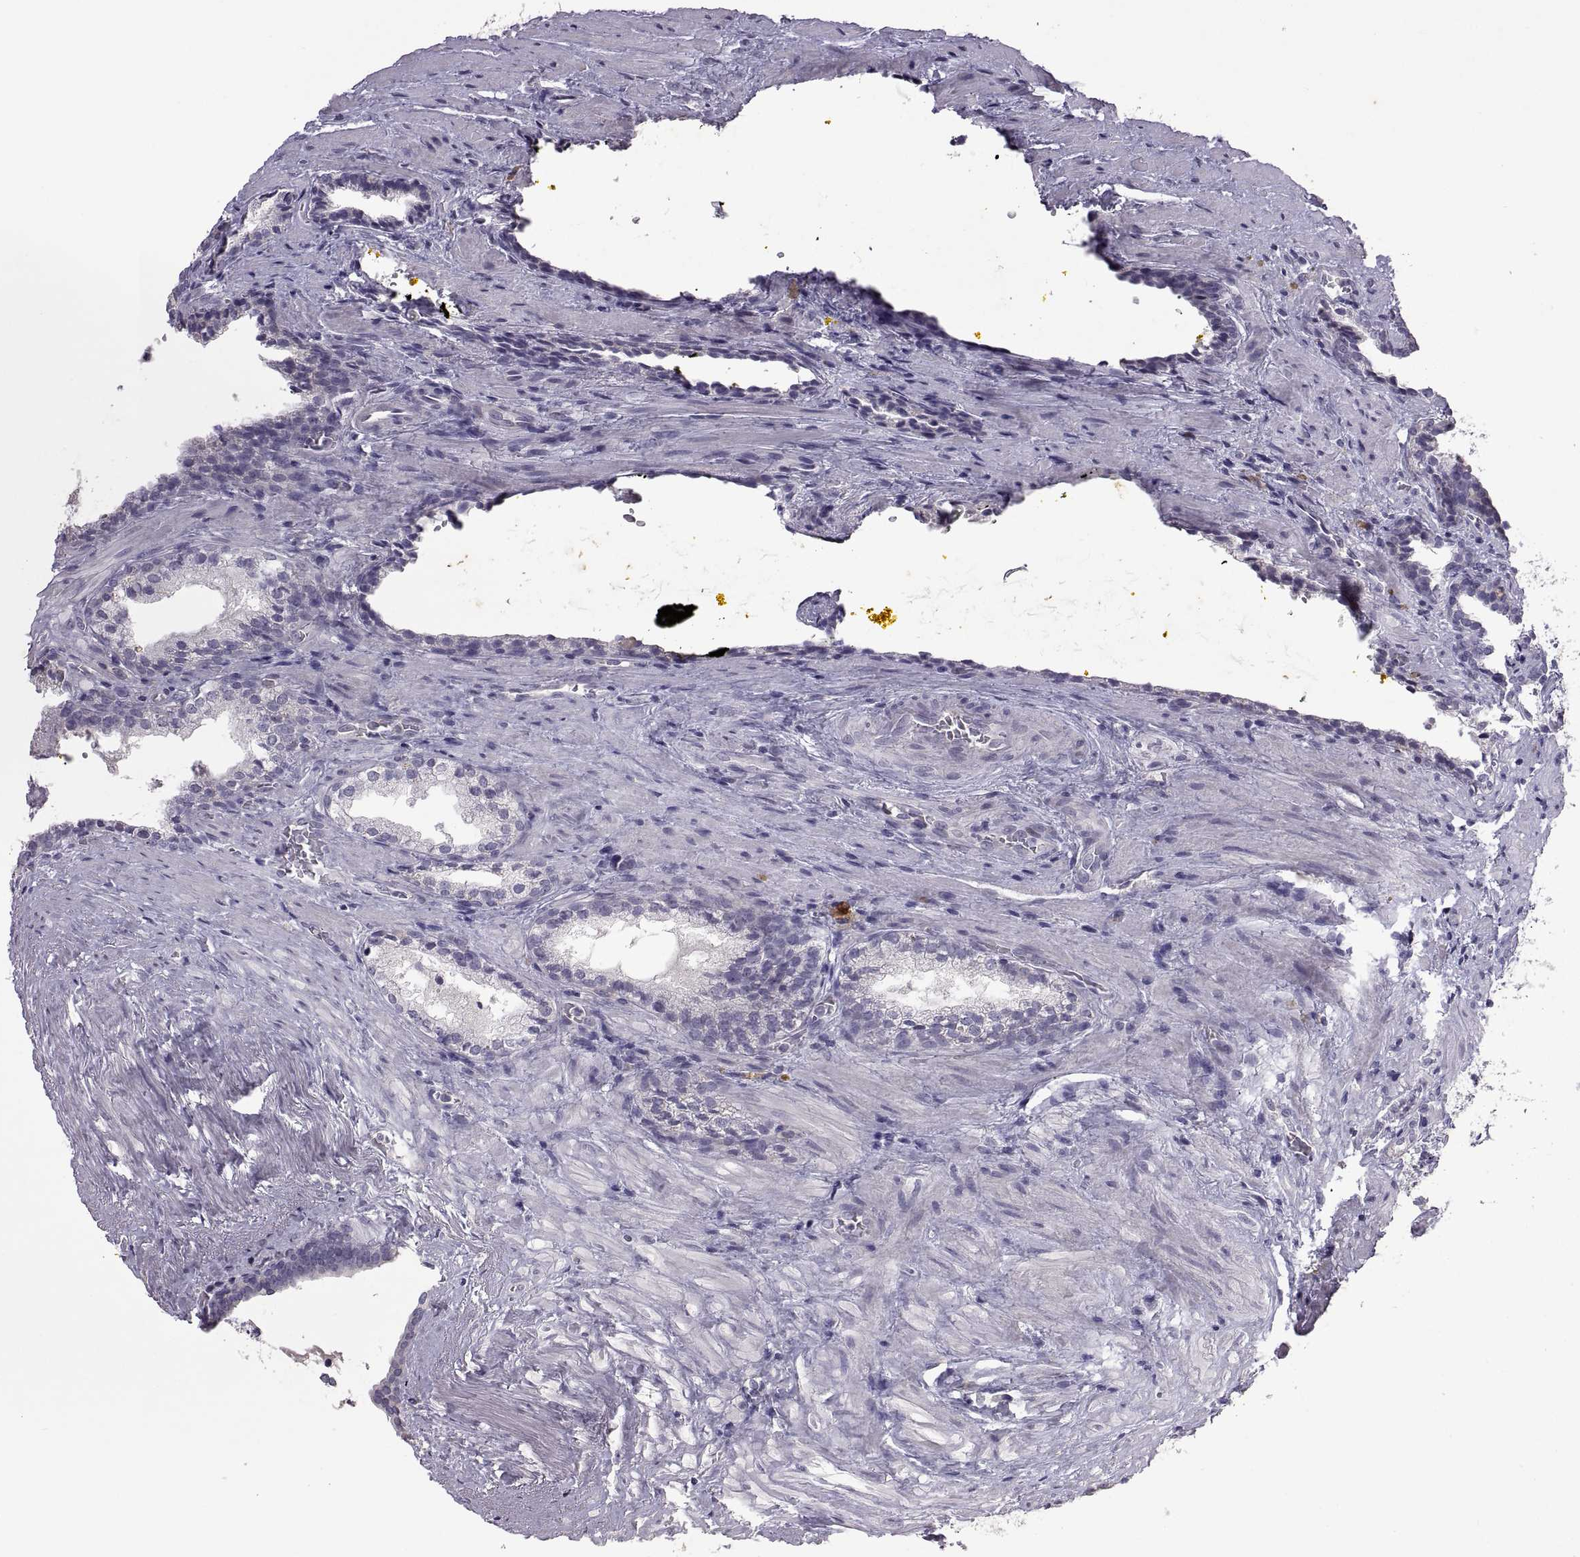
{"staining": {"intensity": "negative", "quantity": "none", "location": "none"}, "tissue": "prostate cancer", "cell_type": "Tumor cells", "image_type": "cancer", "snomed": [{"axis": "morphology", "description": "Adenocarcinoma, NOS"}, {"axis": "topography", "description": "Prostate and seminal vesicle, NOS"}], "caption": "A histopathology image of prostate adenocarcinoma stained for a protein exhibits no brown staining in tumor cells.", "gene": "DEFB136", "patient": {"sex": "male", "age": 63}}